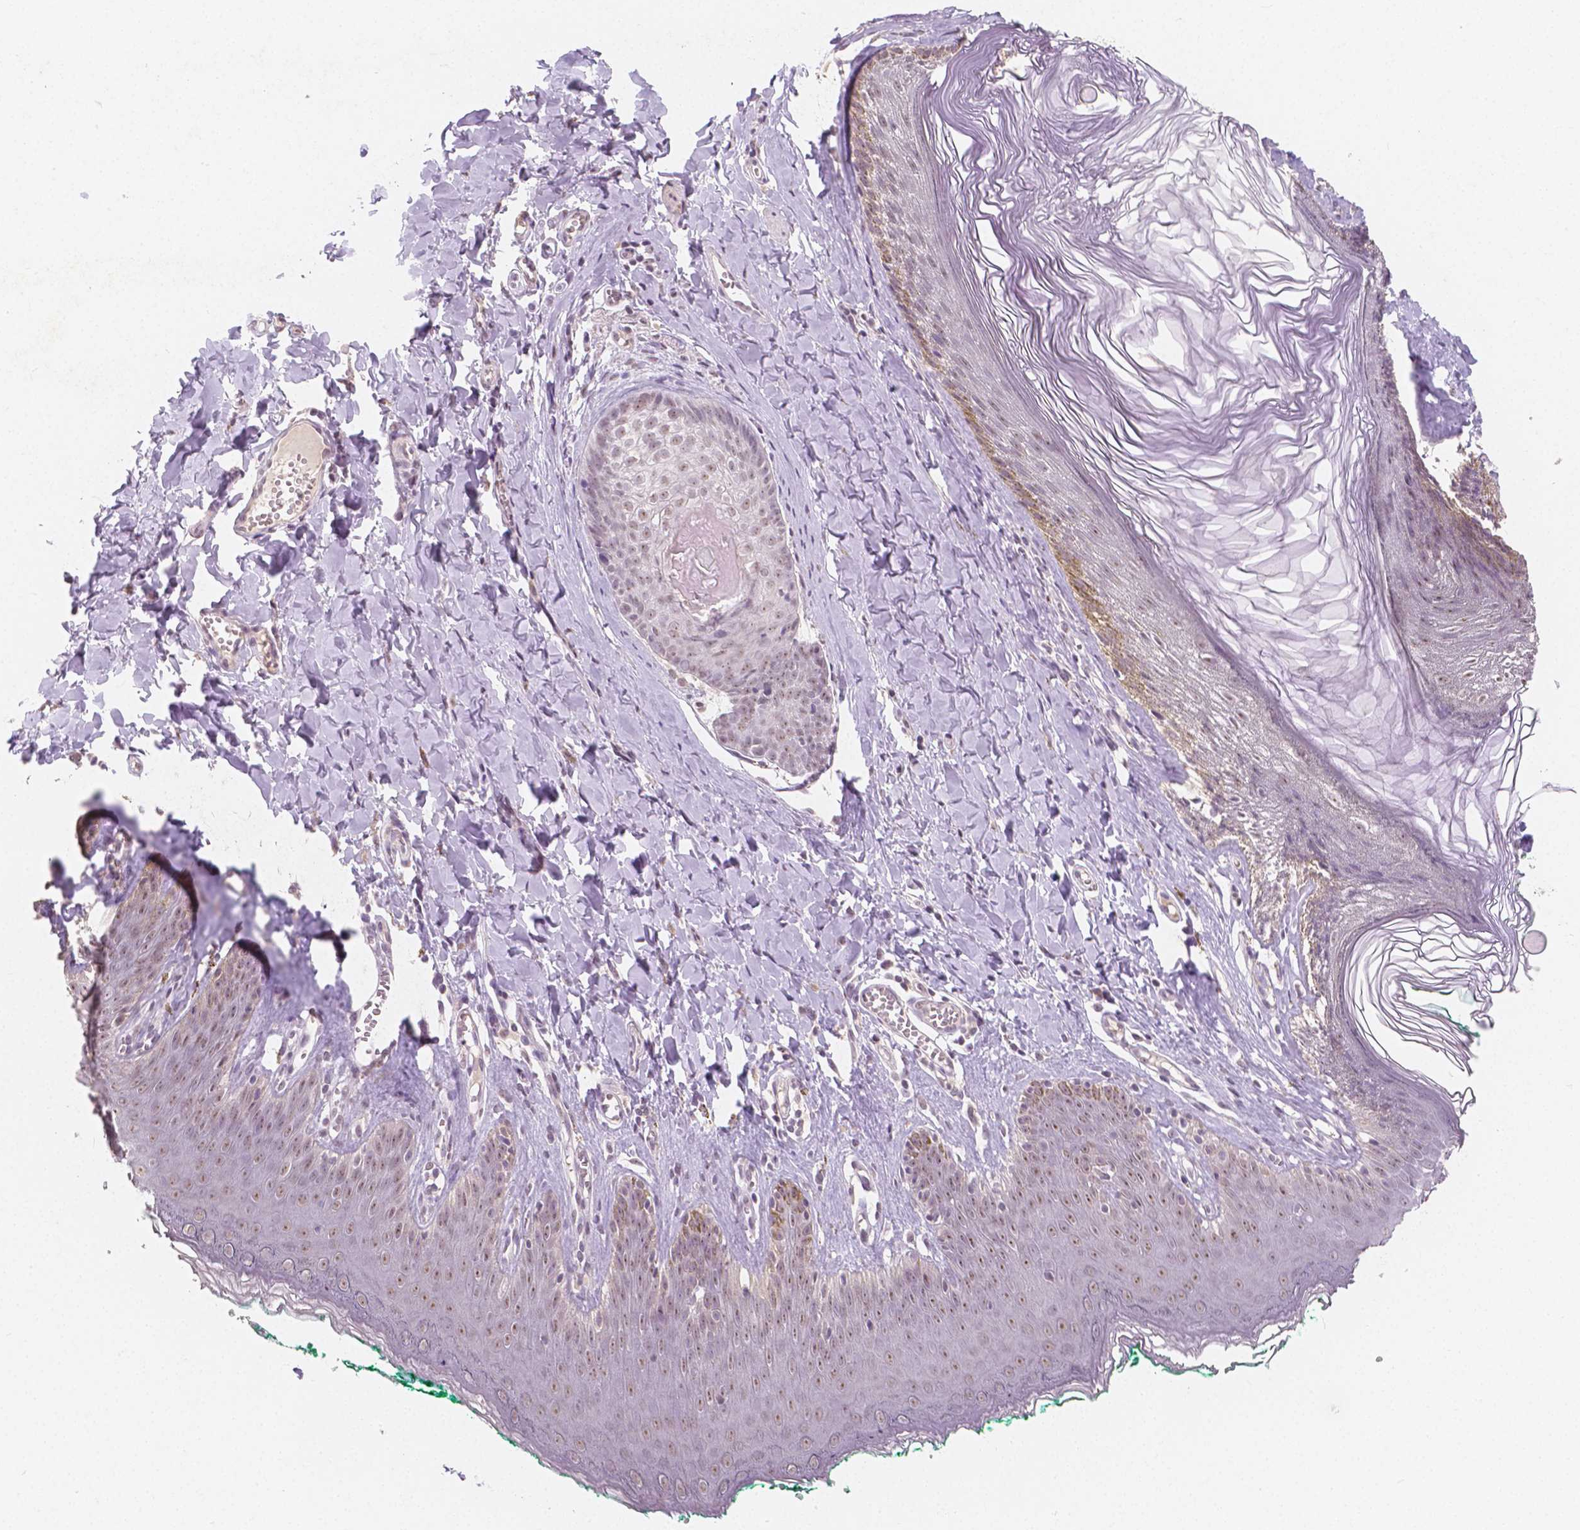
{"staining": {"intensity": "weak", "quantity": "25%-75%", "location": "nuclear"}, "tissue": "skin", "cell_type": "Epidermal cells", "image_type": "normal", "snomed": [{"axis": "morphology", "description": "Normal tissue, NOS"}, {"axis": "topography", "description": "Vulva"}, {"axis": "topography", "description": "Peripheral nerve tissue"}], "caption": "Immunohistochemical staining of benign skin demonstrates 25%-75% levels of weak nuclear protein positivity in about 25%-75% of epidermal cells.", "gene": "NOLC1", "patient": {"sex": "female", "age": 66}}